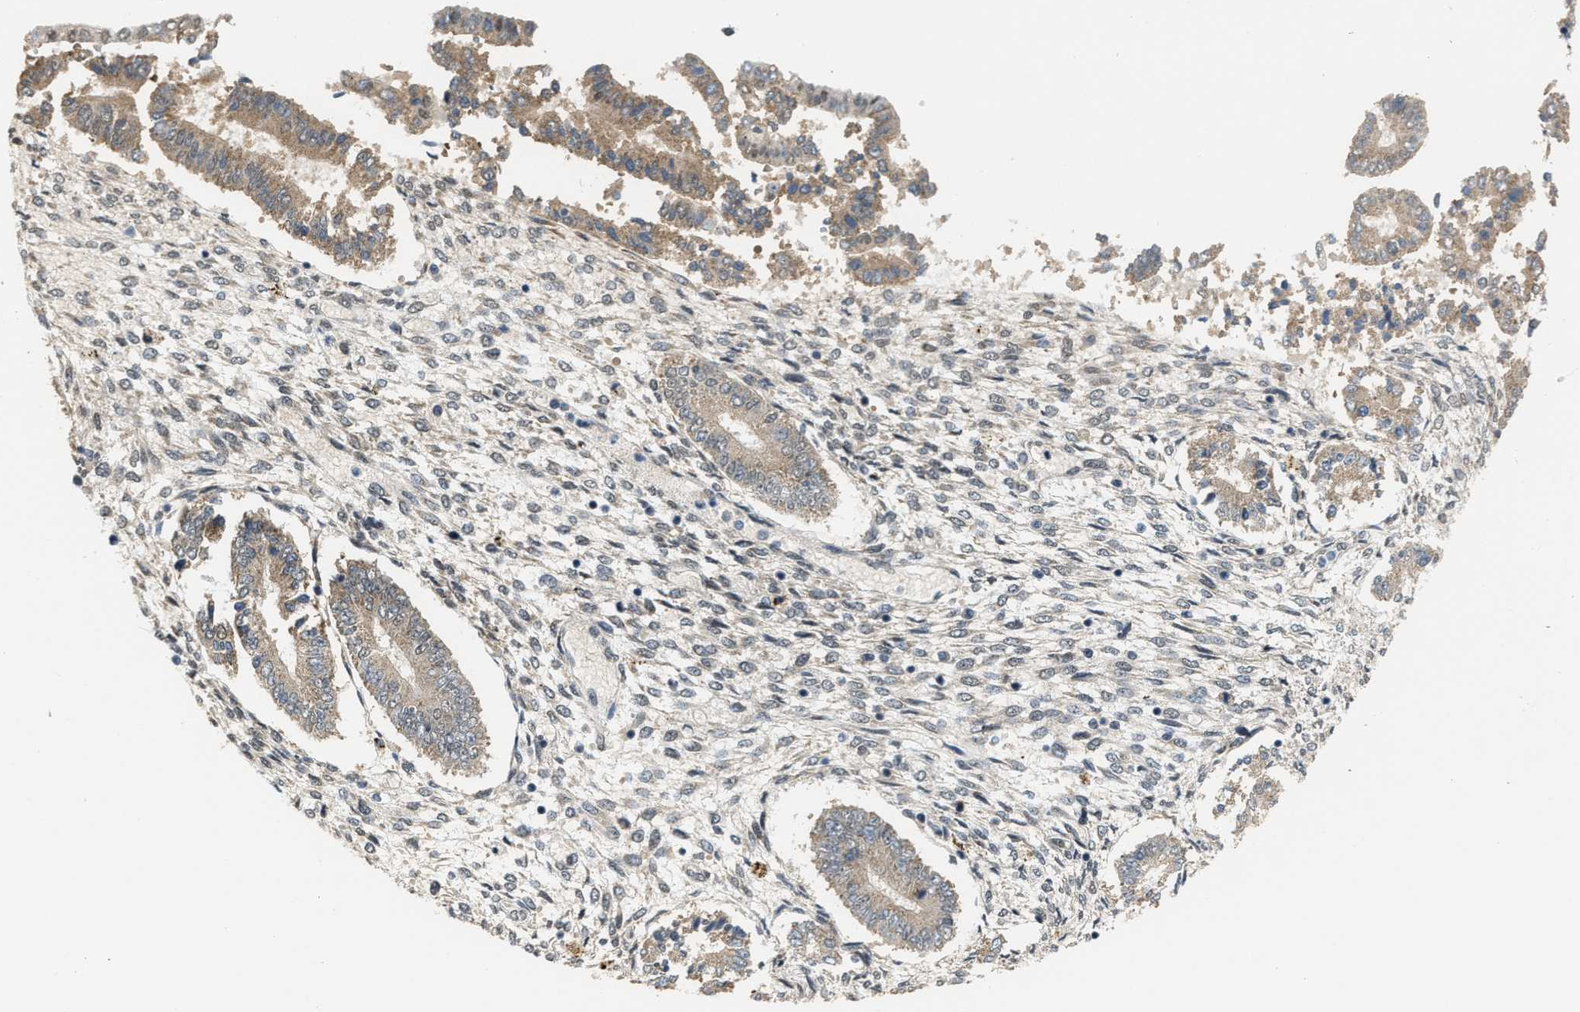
{"staining": {"intensity": "weak", "quantity": "<25%", "location": "cytoplasmic/membranous,nuclear"}, "tissue": "endometrium", "cell_type": "Cells in endometrial stroma", "image_type": "normal", "snomed": [{"axis": "morphology", "description": "Normal tissue, NOS"}, {"axis": "topography", "description": "Endometrium"}], "caption": "DAB immunohistochemical staining of normal human endometrium exhibits no significant expression in cells in endometrial stroma.", "gene": "KIF24", "patient": {"sex": "female", "age": 42}}